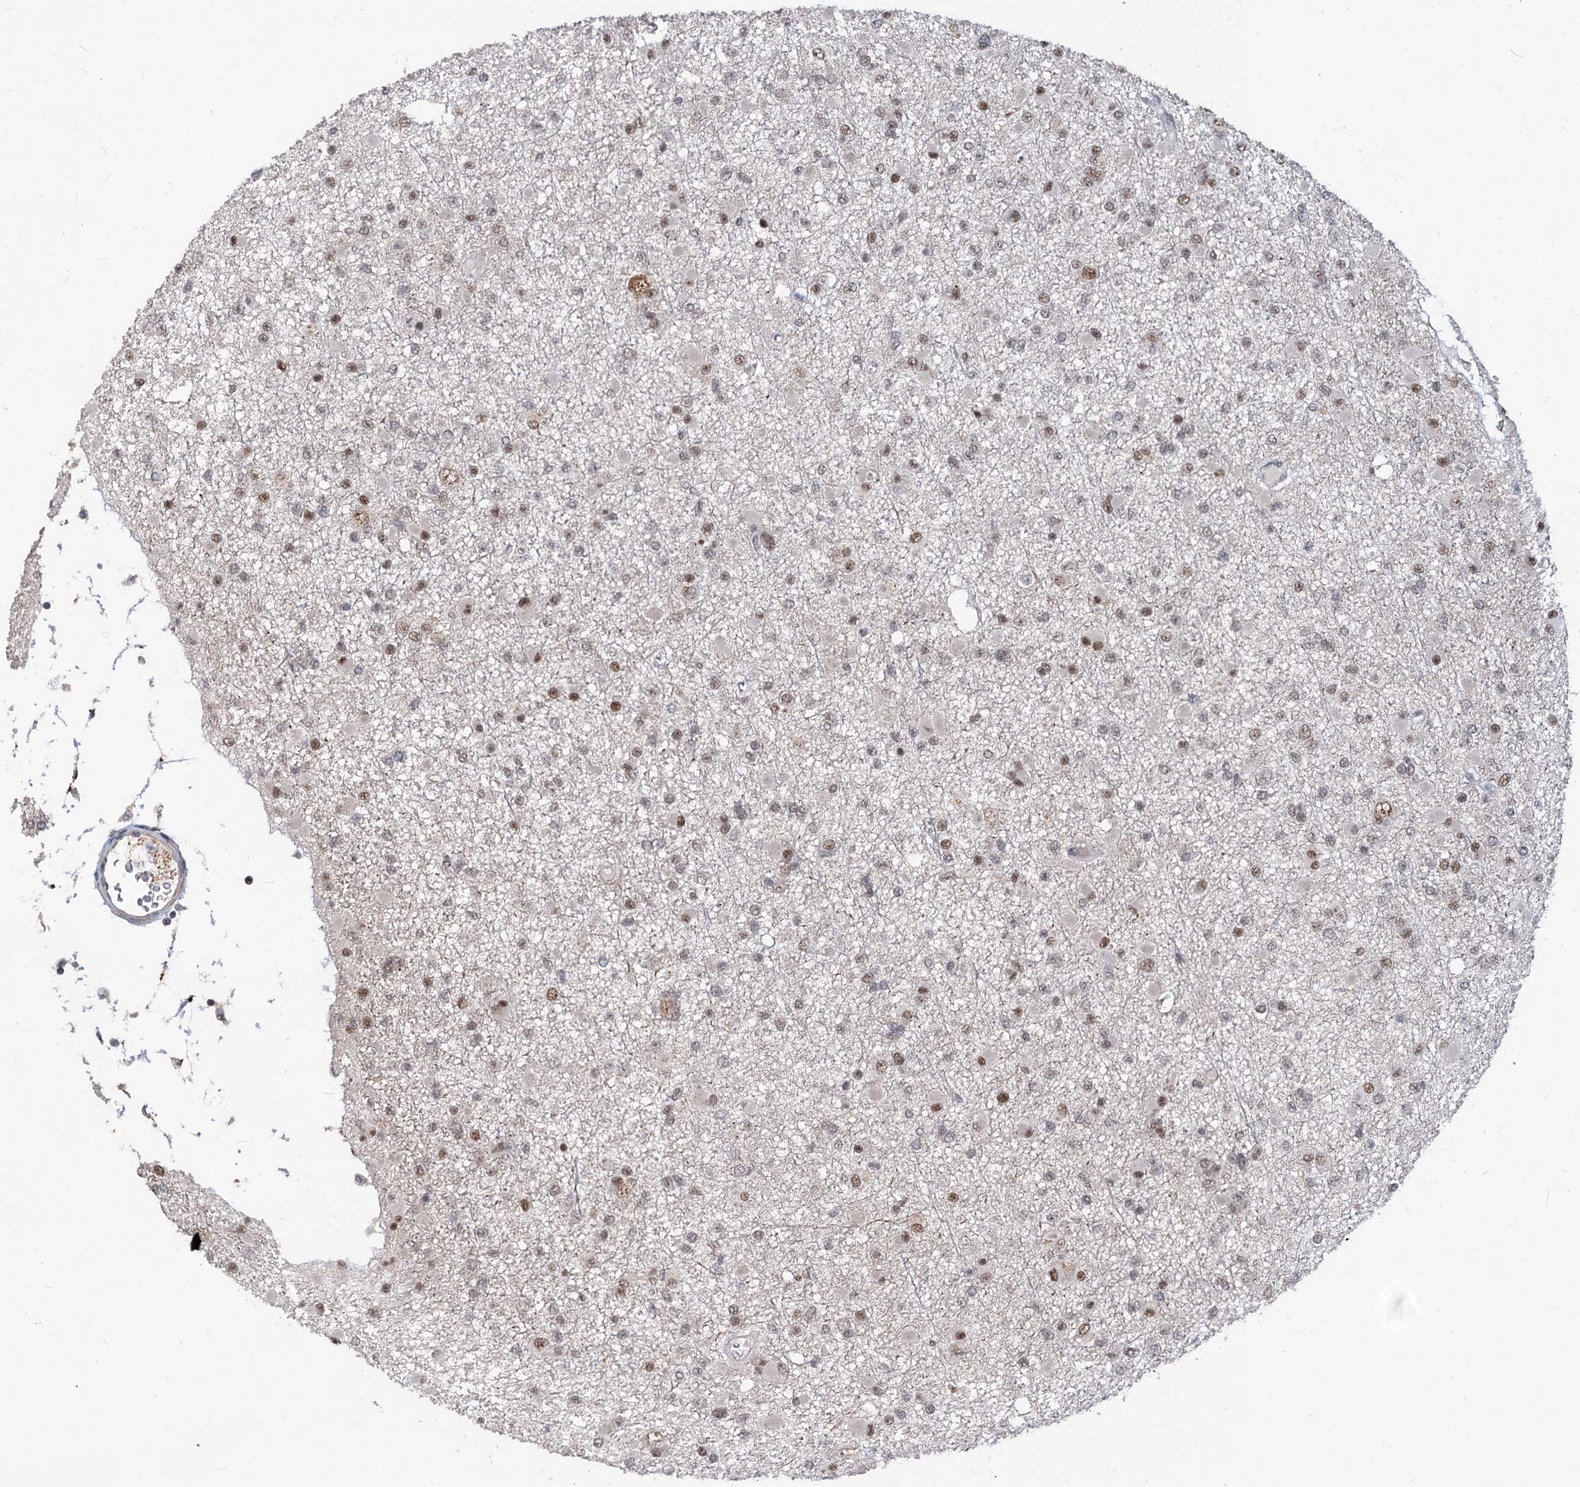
{"staining": {"intensity": "moderate", "quantity": "25%-75%", "location": "nuclear"}, "tissue": "glioma", "cell_type": "Tumor cells", "image_type": "cancer", "snomed": [{"axis": "morphology", "description": "Glioma, malignant, Low grade"}, {"axis": "topography", "description": "Brain"}], "caption": "Glioma tissue shows moderate nuclear staining in about 25%-75% of tumor cells", "gene": "PHF8", "patient": {"sex": "female", "age": 22}}